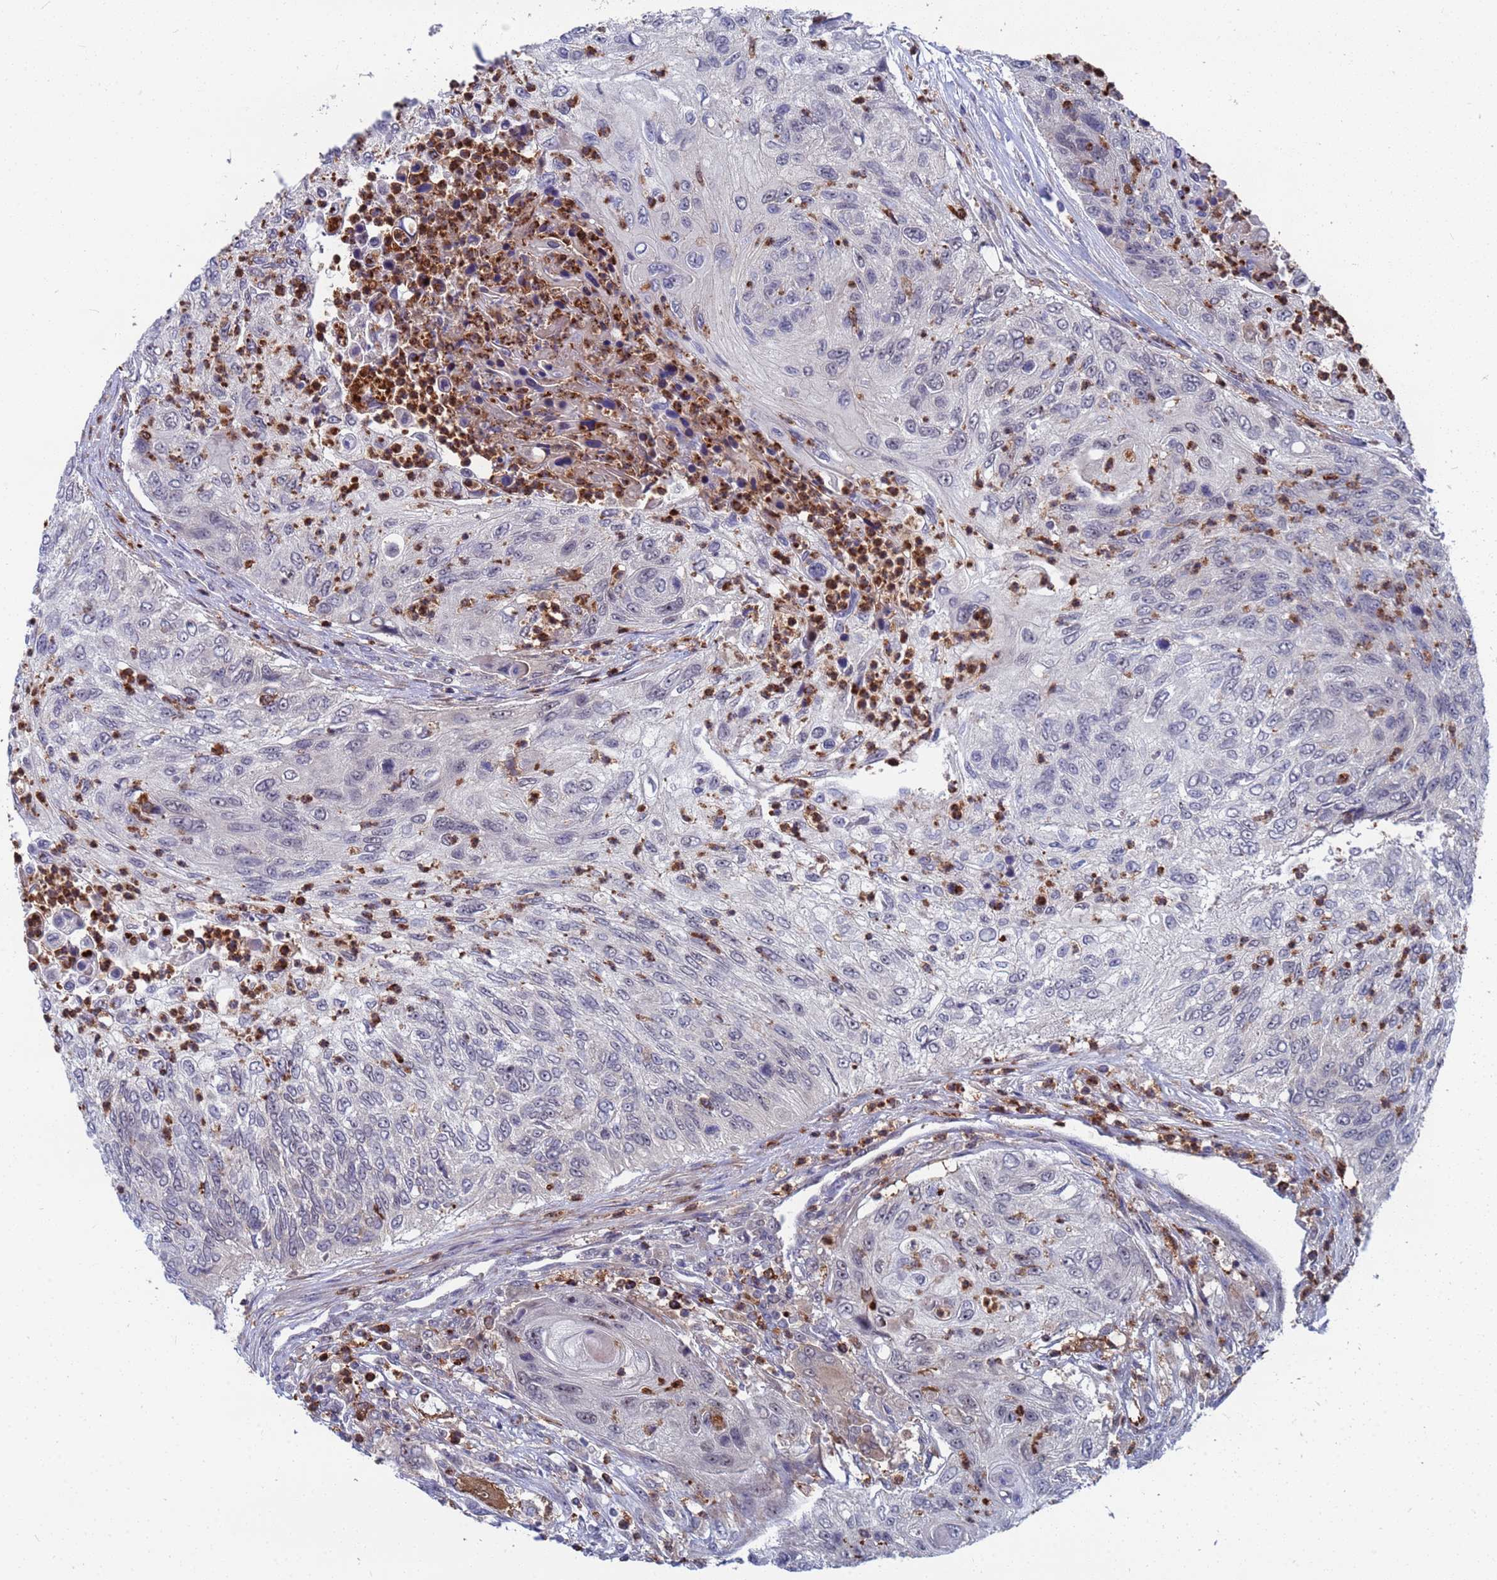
{"staining": {"intensity": "negative", "quantity": "none", "location": "none"}, "tissue": "urothelial cancer", "cell_type": "Tumor cells", "image_type": "cancer", "snomed": [{"axis": "morphology", "description": "Urothelial carcinoma, High grade"}, {"axis": "topography", "description": "Urinary bladder"}], "caption": "High magnification brightfield microscopy of urothelial cancer stained with DAB (3,3'-diaminobenzidine) (brown) and counterstained with hematoxylin (blue): tumor cells show no significant positivity. (DAB (3,3'-diaminobenzidine) IHC, high magnification).", "gene": "TMBIM6", "patient": {"sex": "female", "age": 60}}